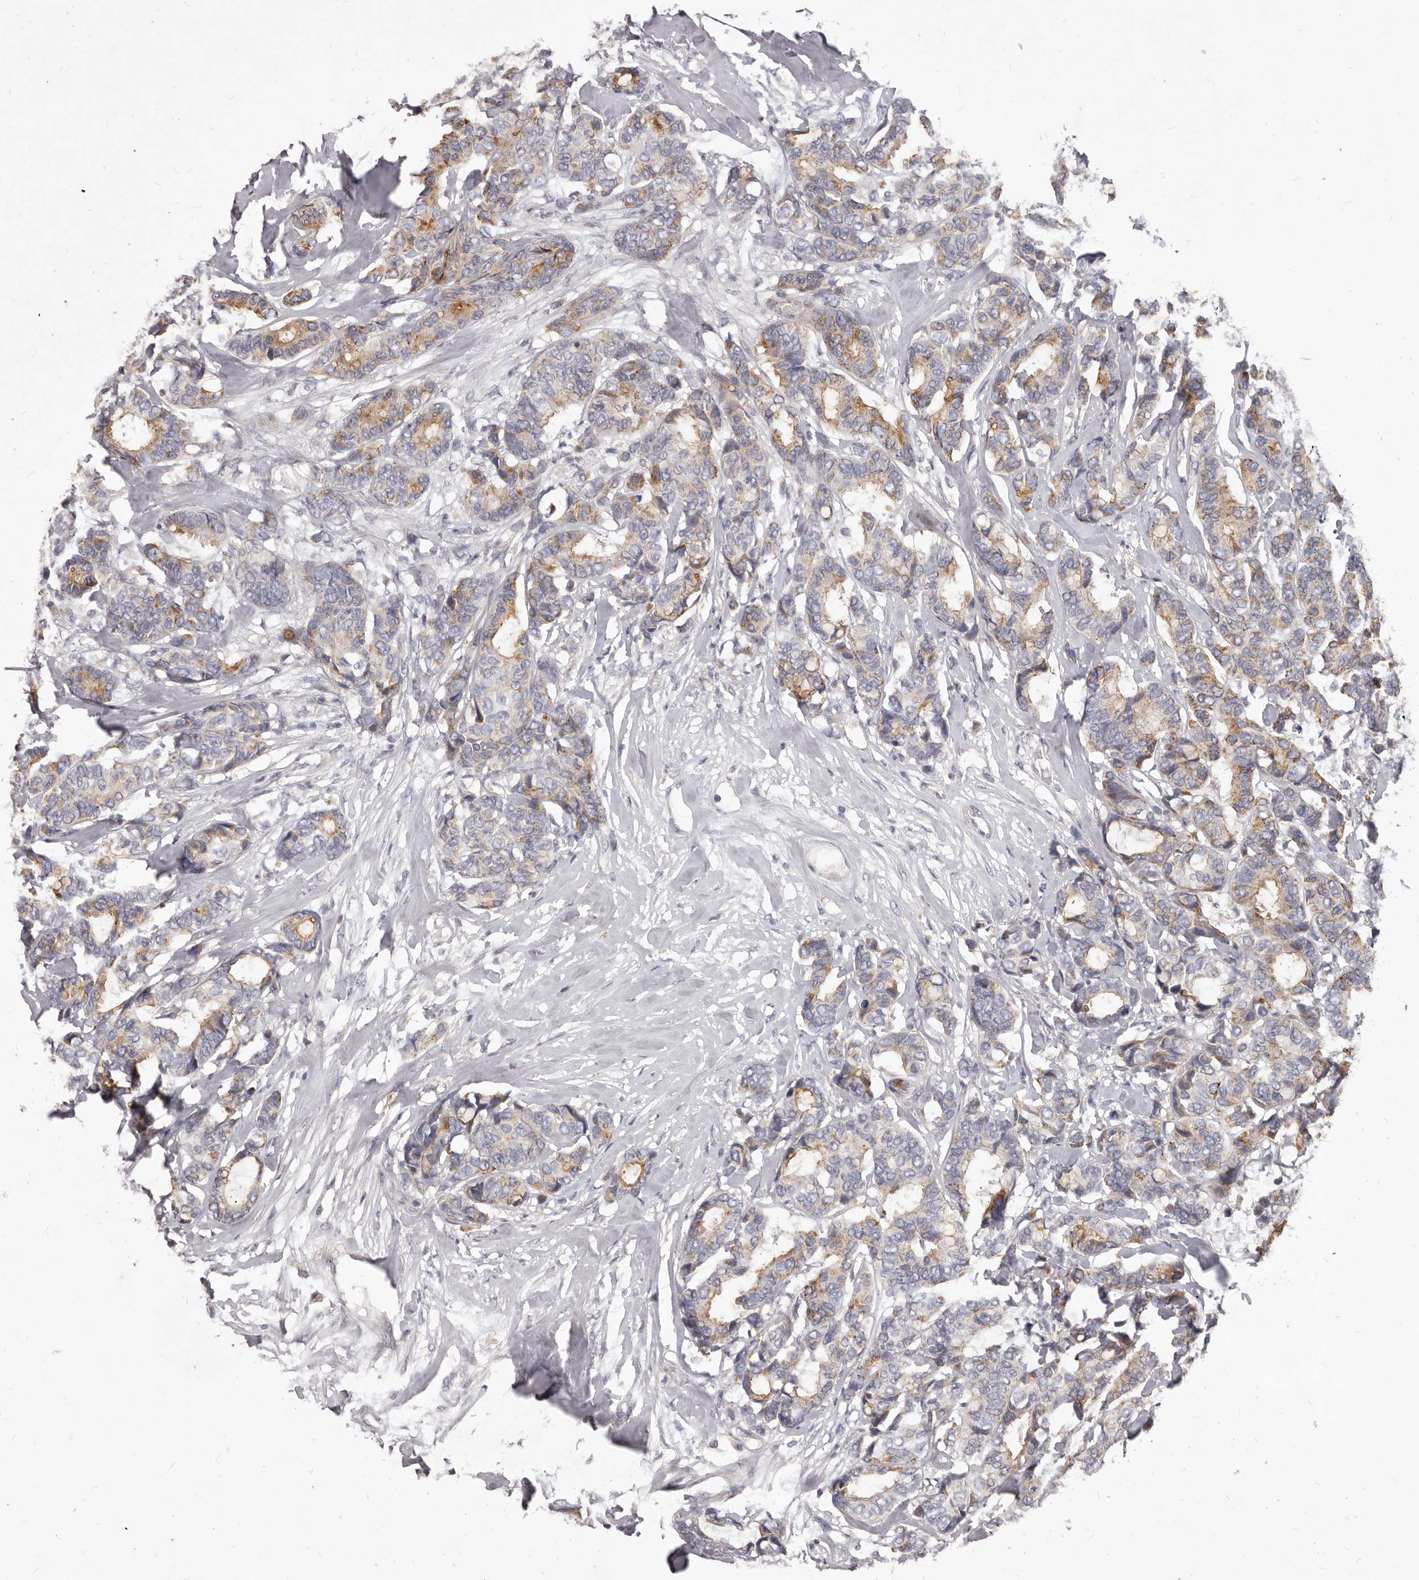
{"staining": {"intensity": "moderate", "quantity": ">75%", "location": "cytoplasmic/membranous"}, "tissue": "breast cancer", "cell_type": "Tumor cells", "image_type": "cancer", "snomed": [{"axis": "morphology", "description": "Duct carcinoma"}, {"axis": "topography", "description": "Breast"}], "caption": "Brown immunohistochemical staining in breast cancer (intraductal carcinoma) shows moderate cytoplasmic/membranous staining in approximately >75% of tumor cells. The staining was performed using DAB, with brown indicating positive protein expression. Nuclei are stained blue with hematoxylin.", "gene": "GPRC5C", "patient": {"sex": "female", "age": 87}}